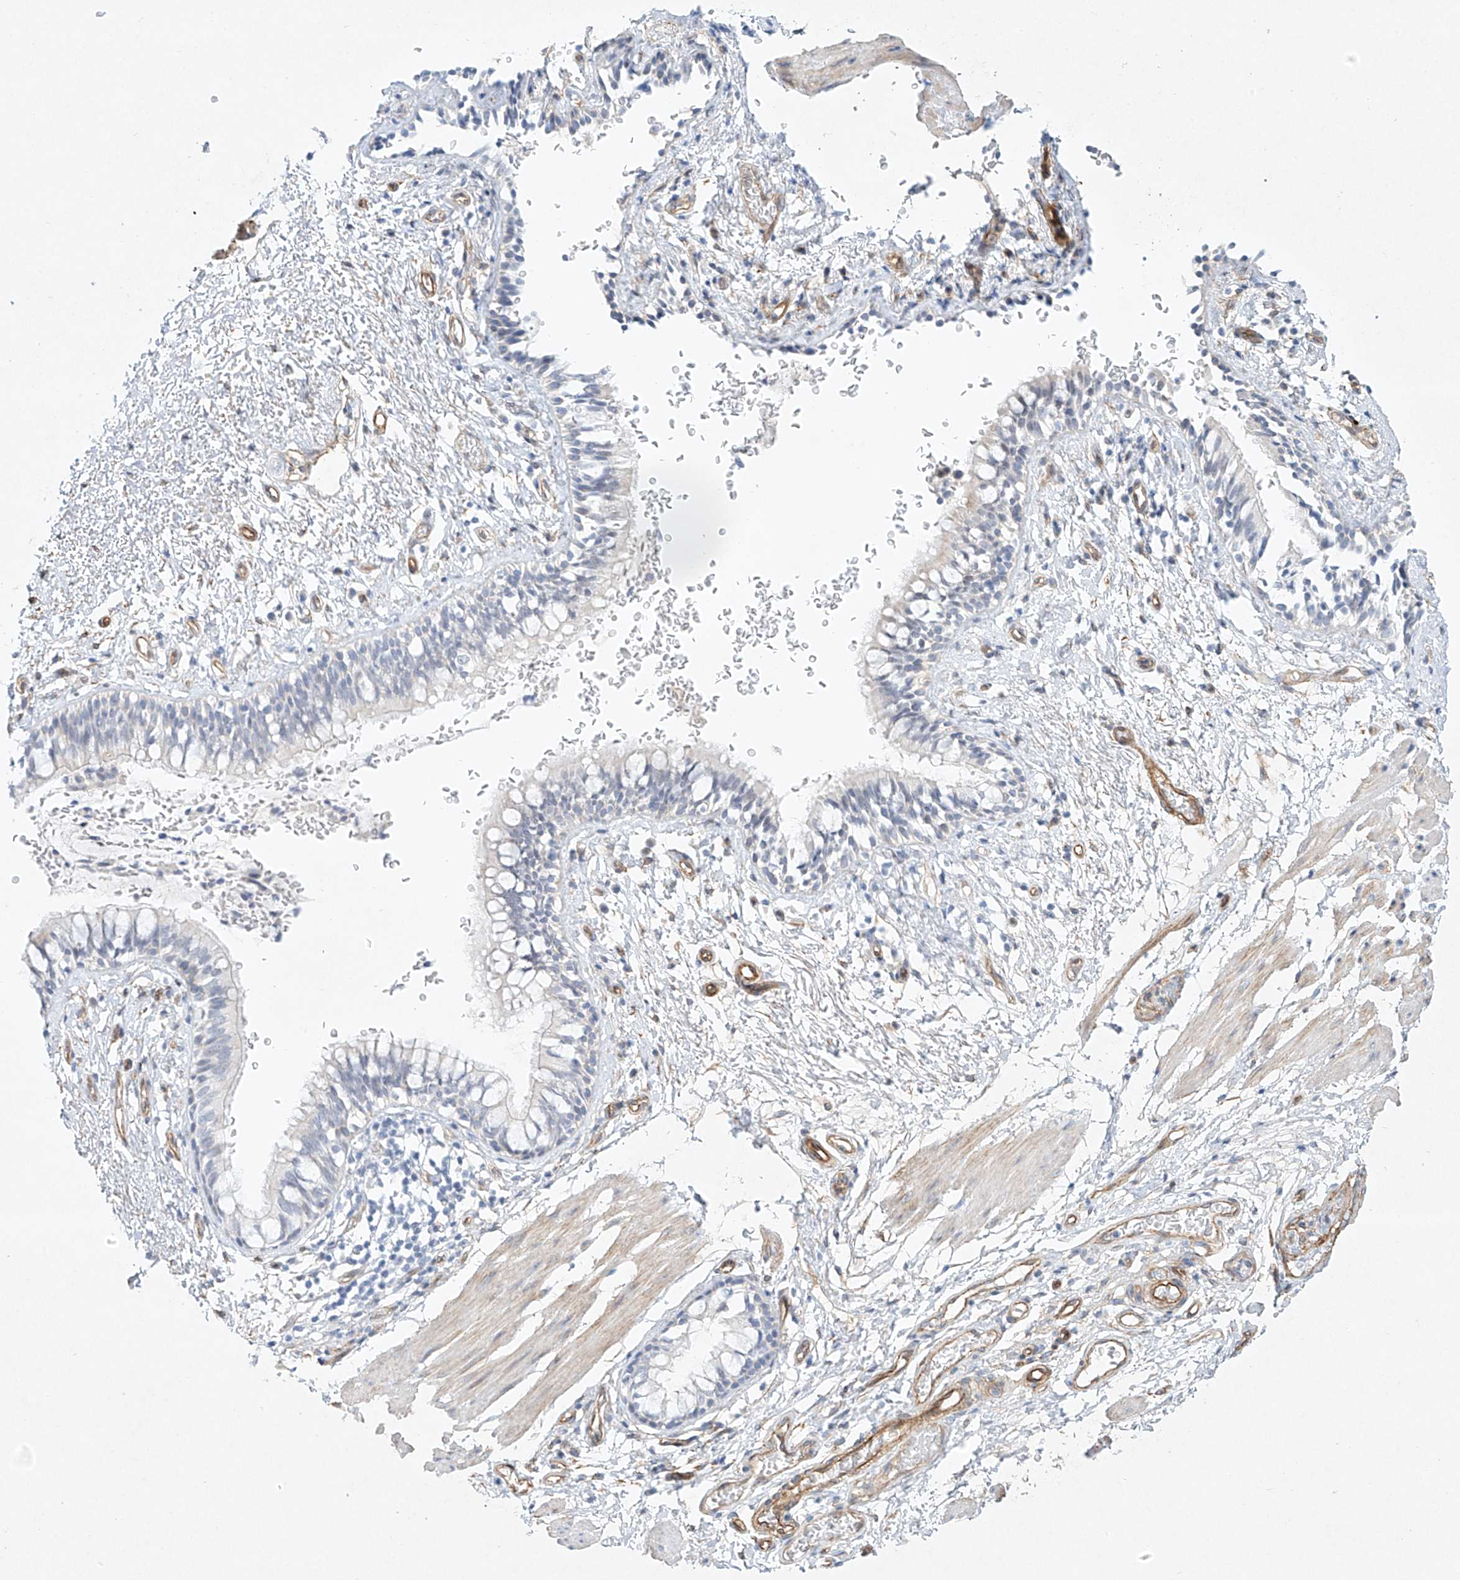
{"staining": {"intensity": "negative", "quantity": "none", "location": "none"}, "tissue": "bronchus", "cell_type": "Respiratory epithelial cells", "image_type": "normal", "snomed": [{"axis": "morphology", "description": "Normal tissue, NOS"}, {"axis": "topography", "description": "Cartilage tissue"}, {"axis": "topography", "description": "Bronchus"}], "caption": "Histopathology image shows no significant protein staining in respiratory epithelial cells of unremarkable bronchus. (DAB (3,3'-diaminobenzidine) IHC, high magnification).", "gene": "REEP2", "patient": {"sex": "female", "age": 36}}